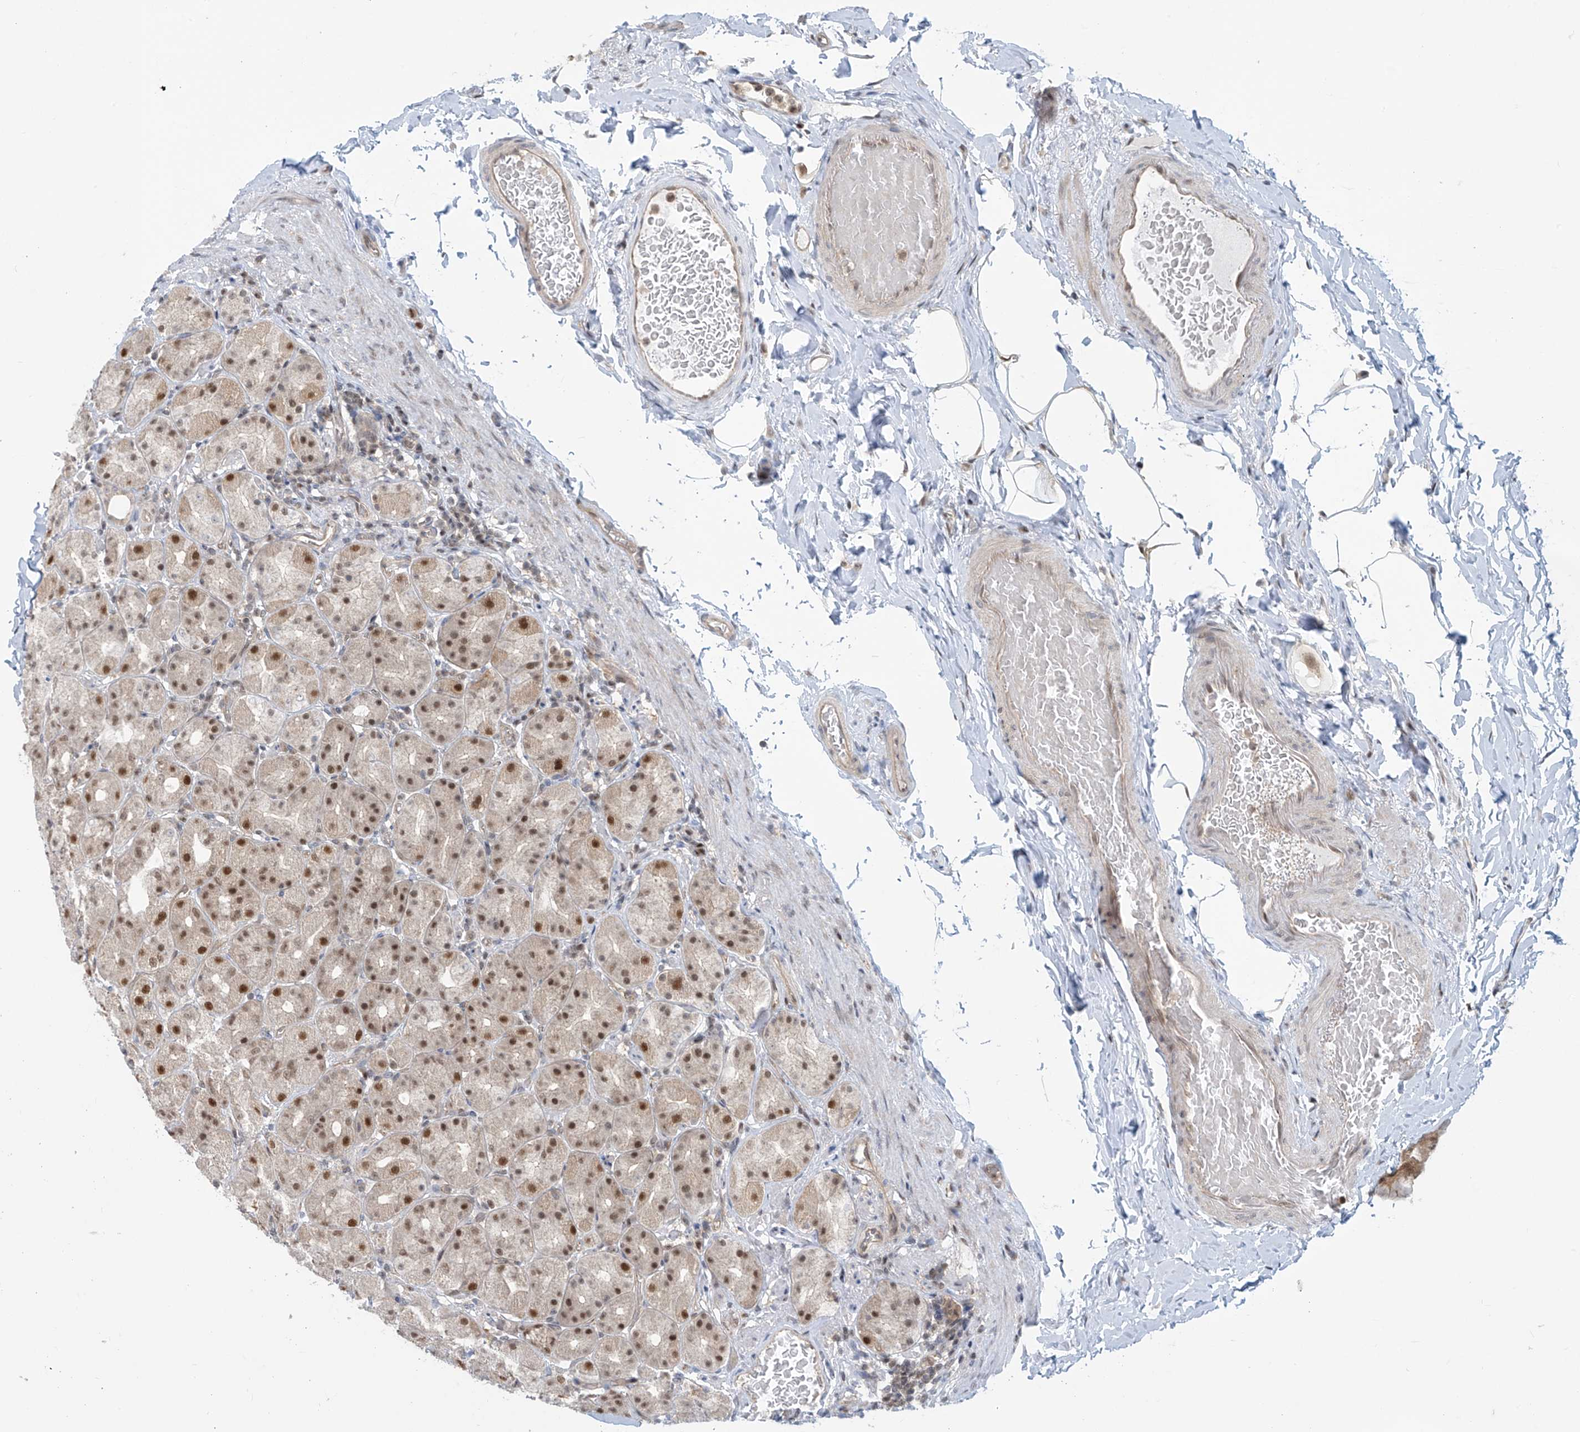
{"staining": {"intensity": "strong", "quantity": "25%-75%", "location": "cytoplasmic/membranous,nuclear"}, "tissue": "stomach", "cell_type": "Glandular cells", "image_type": "normal", "snomed": [{"axis": "morphology", "description": "Normal tissue, NOS"}, {"axis": "topography", "description": "Stomach, upper"}], "caption": "Protein expression analysis of normal human stomach reveals strong cytoplasmic/membranous,nuclear expression in approximately 25%-75% of glandular cells. (DAB (3,3'-diaminobenzidine) = brown stain, brightfield microscopy at high magnification).", "gene": "LAGE3", "patient": {"sex": "male", "age": 68}}